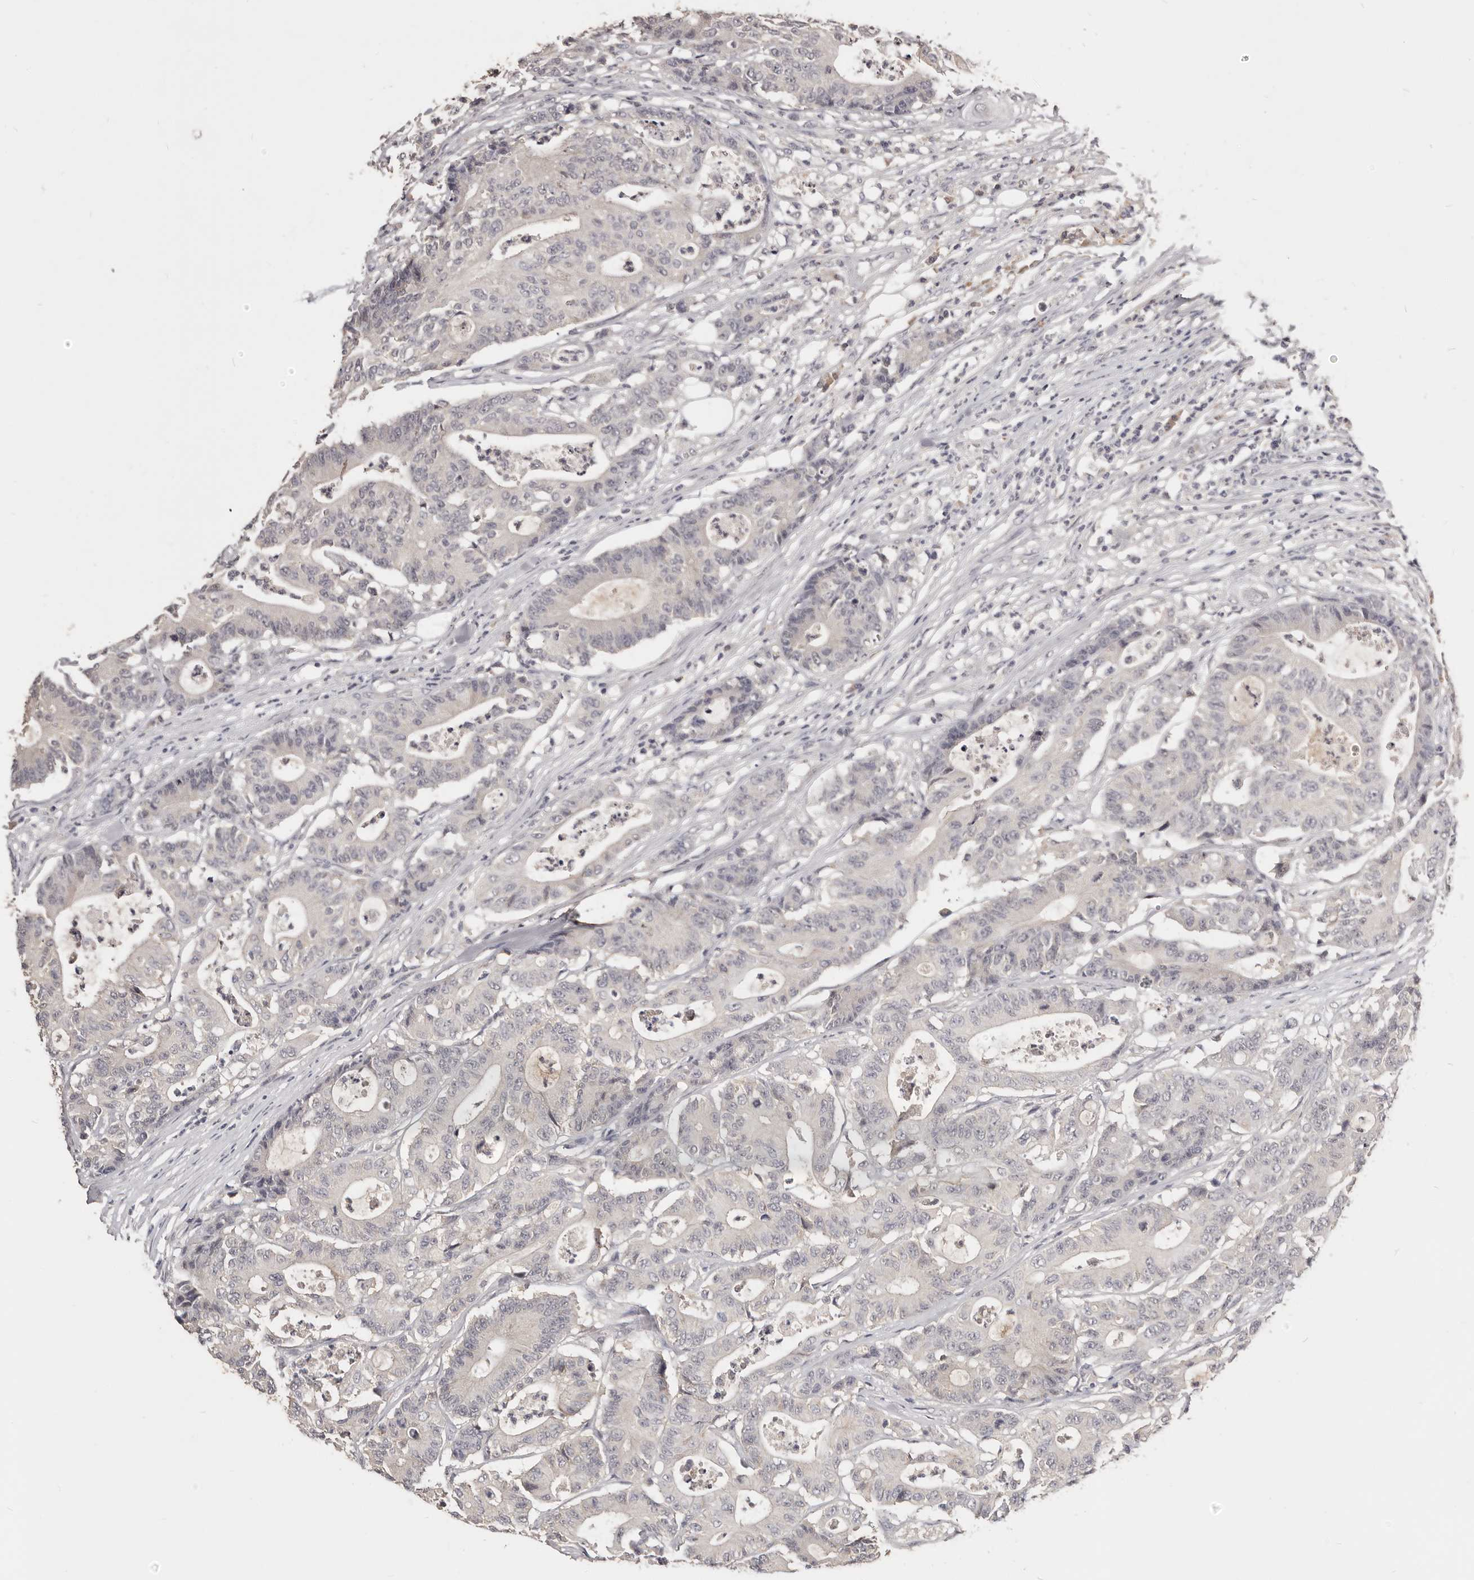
{"staining": {"intensity": "negative", "quantity": "none", "location": "none"}, "tissue": "colorectal cancer", "cell_type": "Tumor cells", "image_type": "cancer", "snomed": [{"axis": "morphology", "description": "Adenocarcinoma, NOS"}, {"axis": "topography", "description": "Colon"}], "caption": "There is no significant expression in tumor cells of colorectal adenocarcinoma.", "gene": "TSPAN13", "patient": {"sex": "female", "age": 84}}